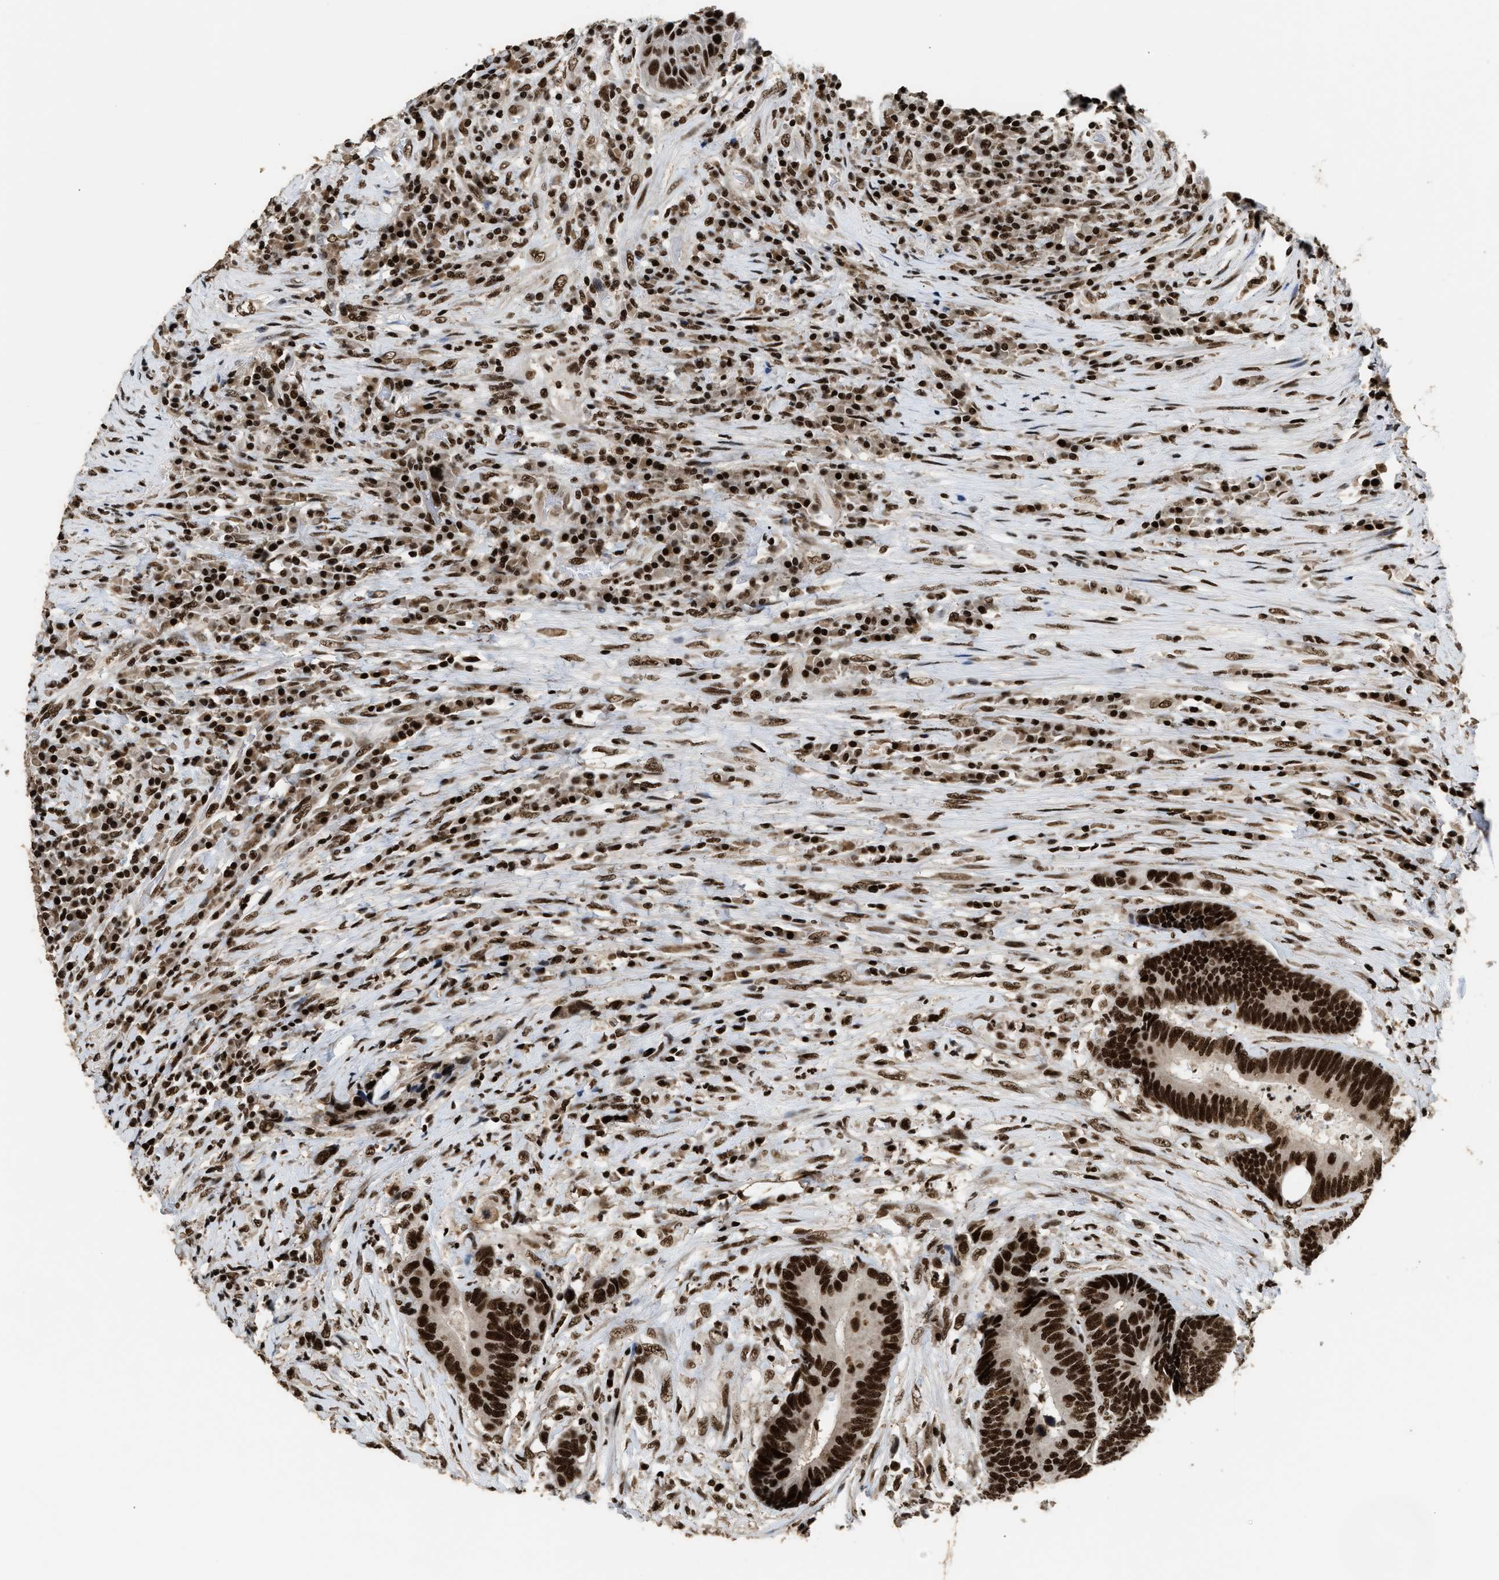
{"staining": {"intensity": "strong", "quantity": ">75%", "location": "nuclear"}, "tissue": "colorectal cancer", "cell_type": "Tumor cells", "image_type": "cancer", "snomed": [{"axis": "morphology", "description": "Adenocarcinoma, NOS"}, {"axis": "topography", "description": "Rectum"}, {"axis": "topography", "description": "Anal"}], "caption": "IHC micrograph of neoplastic tissue: colorectal adenocarcinoma stained using immunohistochemistry displays high levels of strong protein expression localized specifically in the nuclear of tumor cells, appearing as a nuclear brown color.", "gene": "RAD21", "patient": {"sex": "female", "age": 89}}